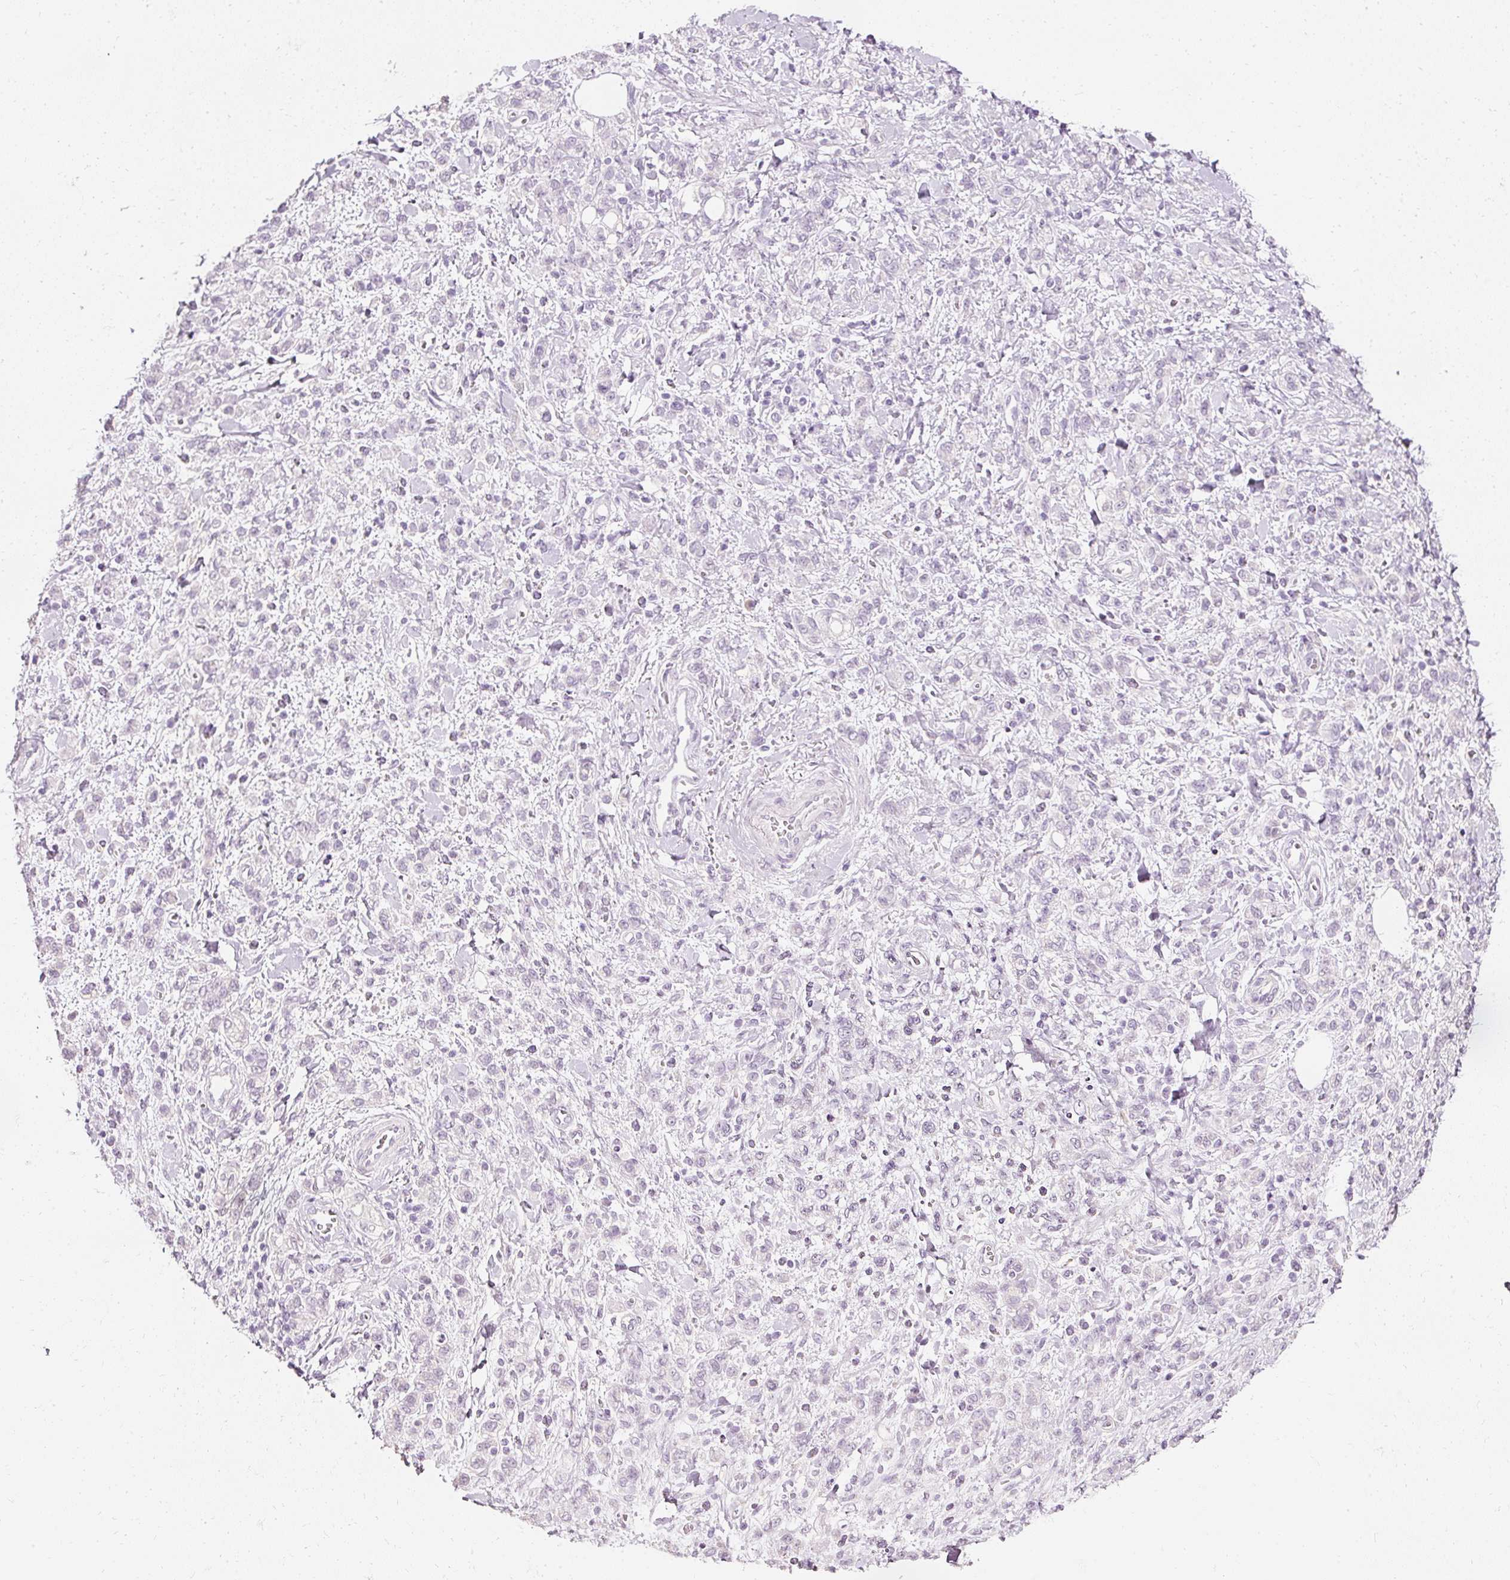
{"staining": {"intensity": "negative", "quantity": "none", "location": "none"}, "tissue": "stomach cancer", "cell_type": "Tumor cells", "image_type": "cancer", "snomed": [{"axis": "morphology", "description": "Adenocarcinoma, NOS"}, {"axis": "topography", "description": "Stomach"}], "caption": "DAB (3,3'-diaminobenzidine) immunohistochemical staining of human adenocarcinoma (stomach) exhibits no significant expression in tumor cells.", "gene": "ELAVL3", "patient": {"sex": "male", "age": 77}}